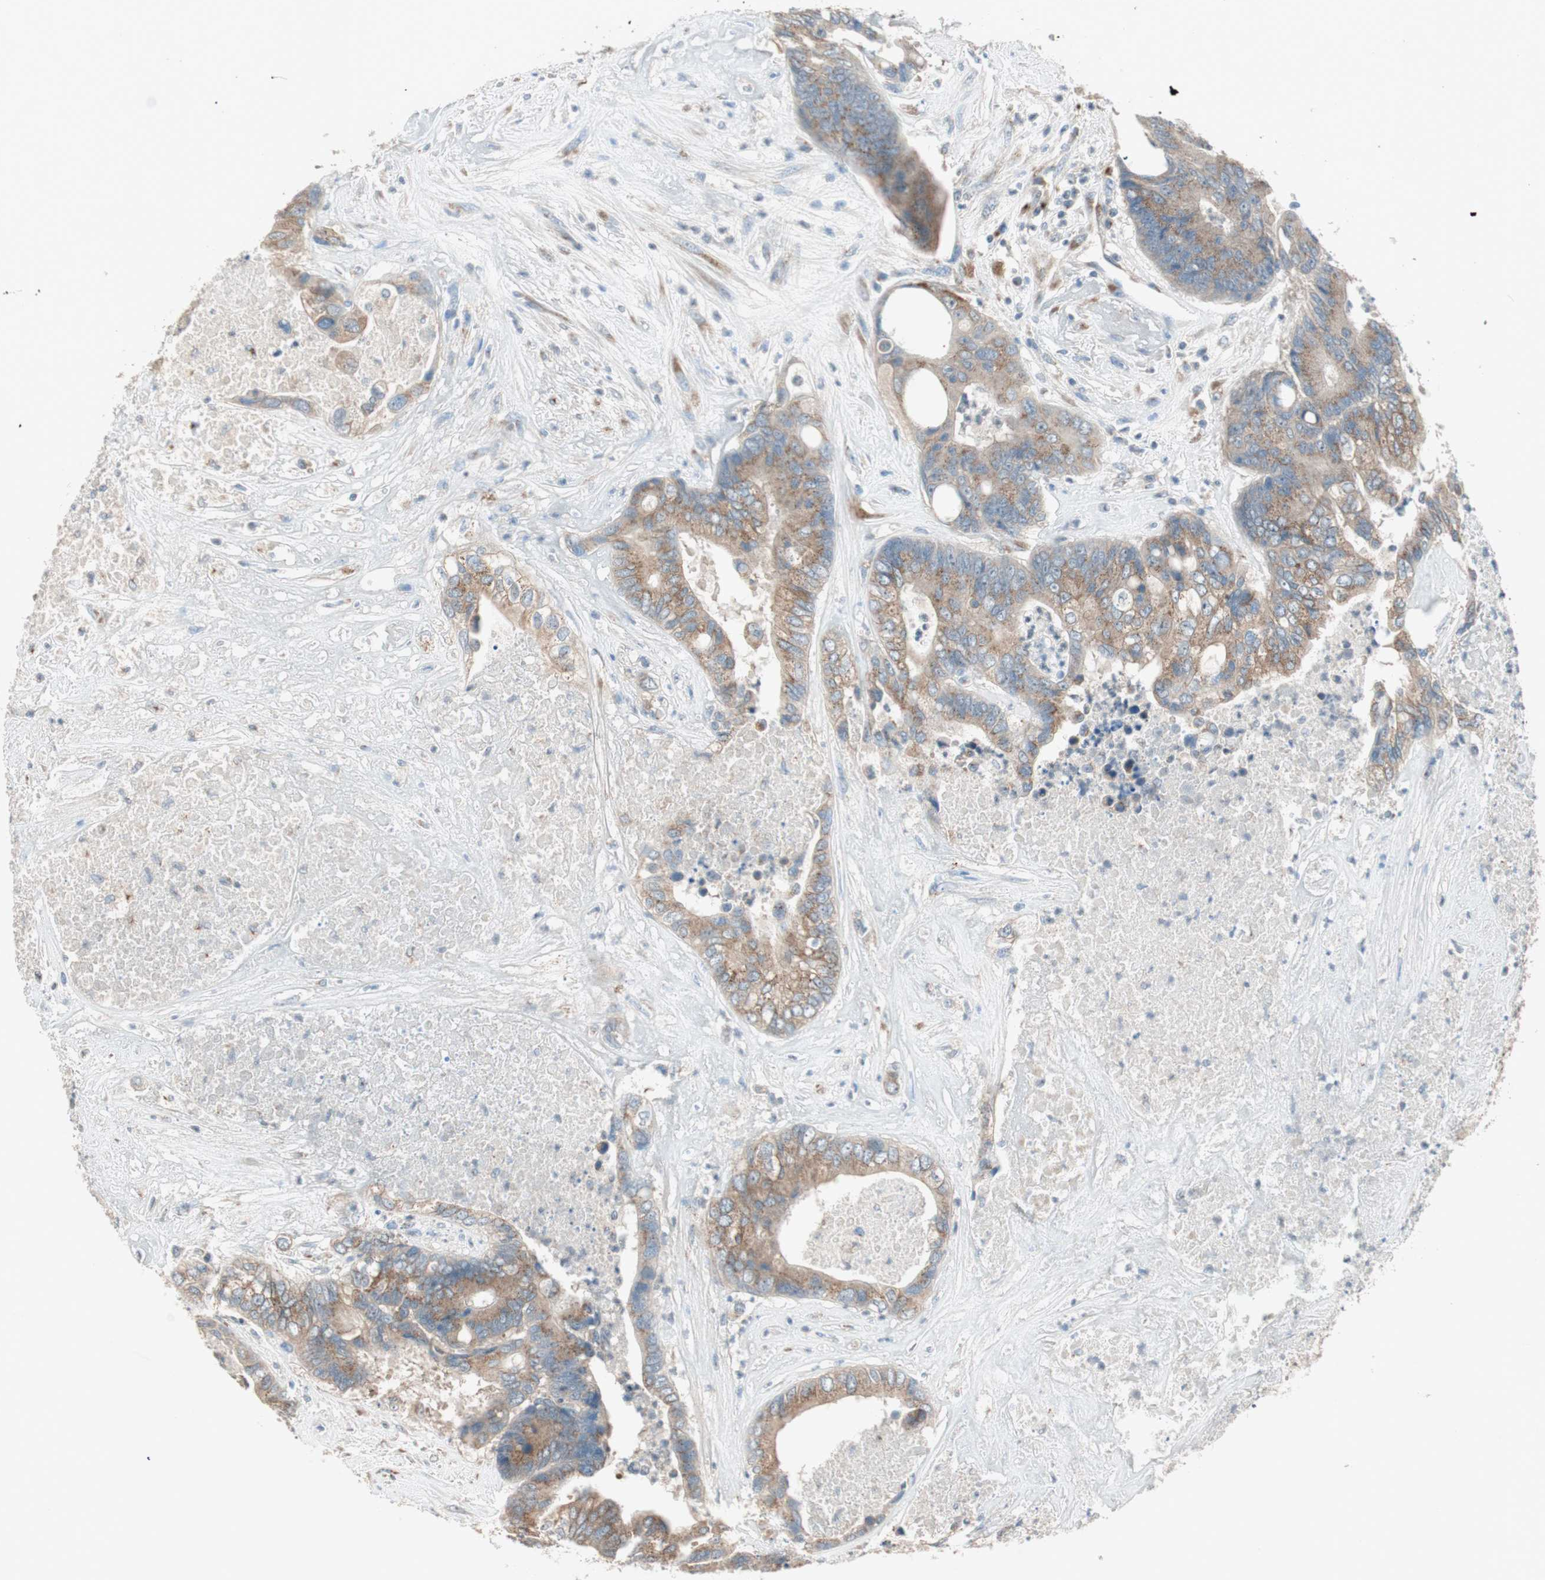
{"staining": {"intensity": "moderate", "quantity": ">75%", "location": "cytoplasmic/membranous"}, "tissue": "colorectal cancer", "cell_type": "Tumor cells", "image_type": "cancer", "snomed": [{"axis": "morphology", "description": "Adenocarcinoma, NOS"}, {"axis": "topography", "description": "Rectum"}], "caption": "Immunohistochemistry (IHC) (DAB) staining of human colorectal cancer (adenocarcinoma) shows moderate cytoplasmic/membranous protein expression in about >75% of tumor cells. The staining was performed using DAB, with brown indicating positive protein expression. Nuclei are stained blue with hematoxylin.", "gene": "SEC16A", "patient": {"sex": "male", "age": 55}}